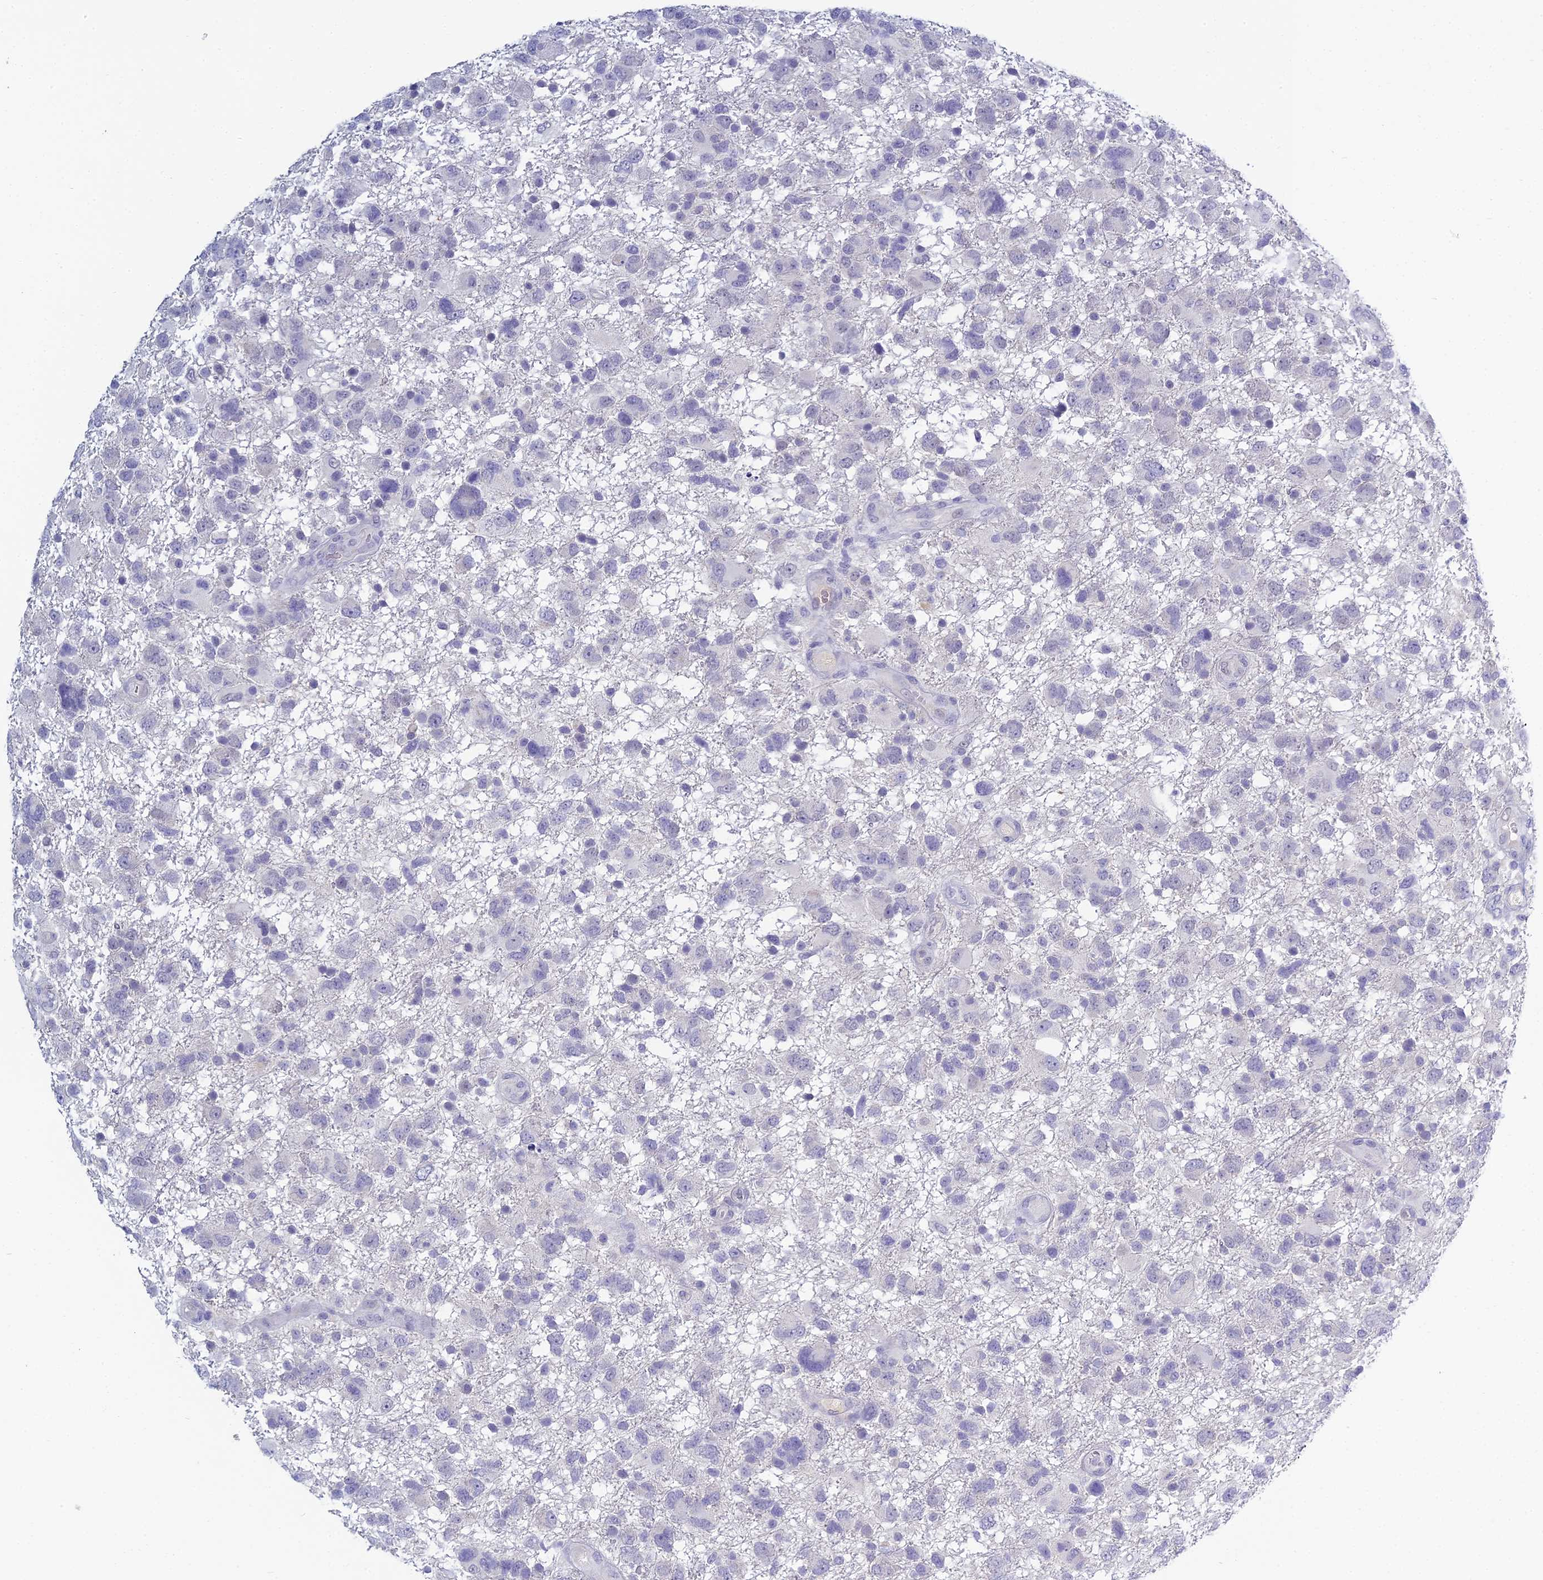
{"staining": {"intensity": "negative", "quantity": "none", "location": "none"}, "tissue": "glioma", "cell_type": "Tumor cells", "image_type": "cancer", "snomed": [{"axis": "morphology", "description": "Glioma, malignant, High grade"}, {"axis": "topography", "description": "Brain"}], "caption": "This is a histopathology image of immunohistochemistry (IHC) staining of malignant high-grade glioma, which shows no positivity in tumor cells. (Stains: DAB (3,3'-diaminobenzidine) immunohistochemistry with hematoxylin counter stain, Microscopy: brightfield microscopy at high magnification).", "gene": "MUC13", "patient": {"sex": "male", "age": 61}}